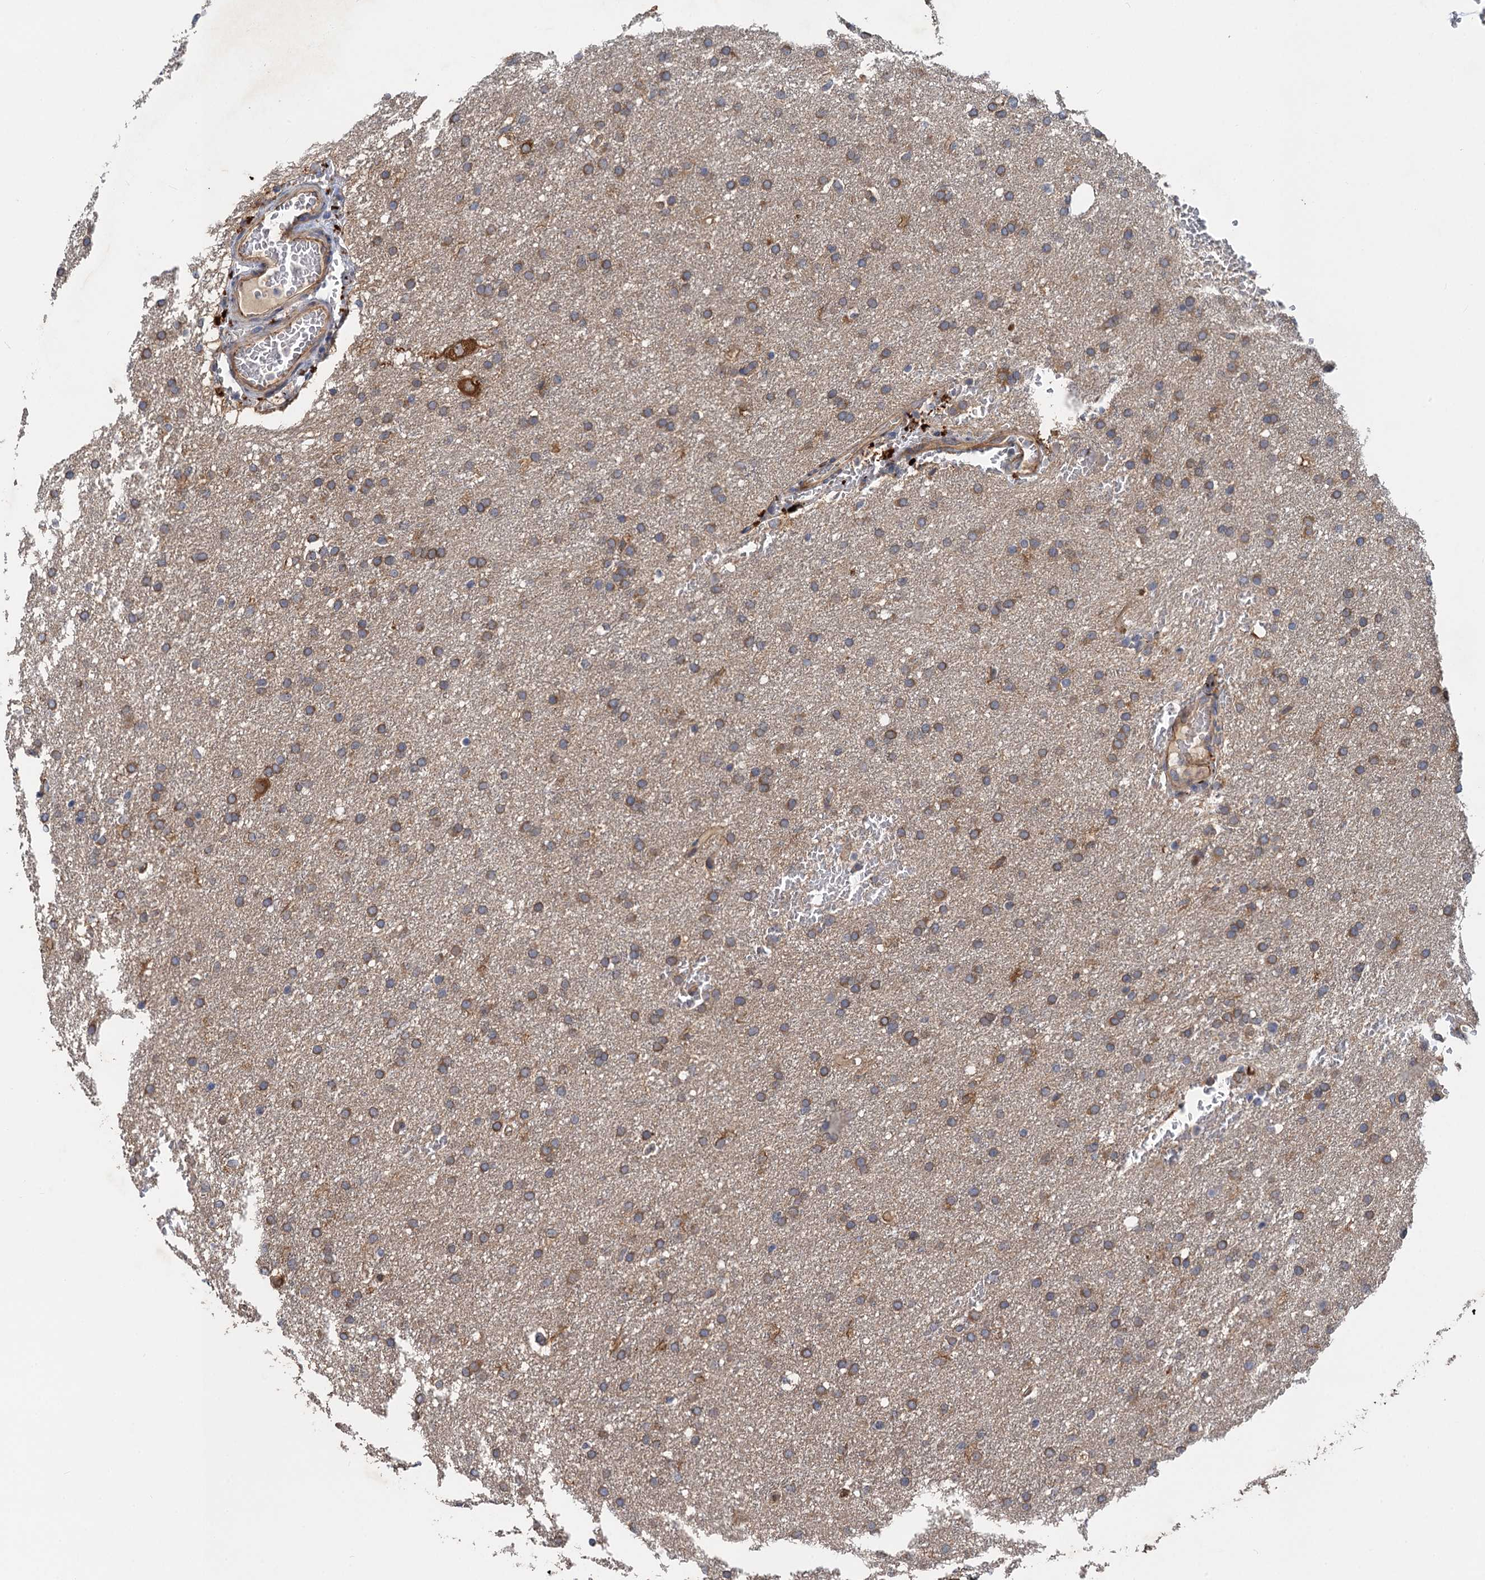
{"staining": {"intensity": "weak", "quantity": ">75%", "location": "cytoplasmic/membranous"}, "tissue": "glioma", "cell_type": "Tumor cells", "image_type": "cancer", "snomed": [{"axis": "morphology", "description": "Glioma, malignant, High grade"}, {"axis": "topography", "description": "Cerebral cortex"}], "caption": "Protein expression analysis of glioma reveals weak cytoplasmic/membranous positivity in about >75% of tumor cells. (DAB (3,3'-diaminobenzidine) IHC, brown staining for protein, blue staining for nuclei).", "gene": "PJA2", "patient": {"sex": "female", "age": 36}}